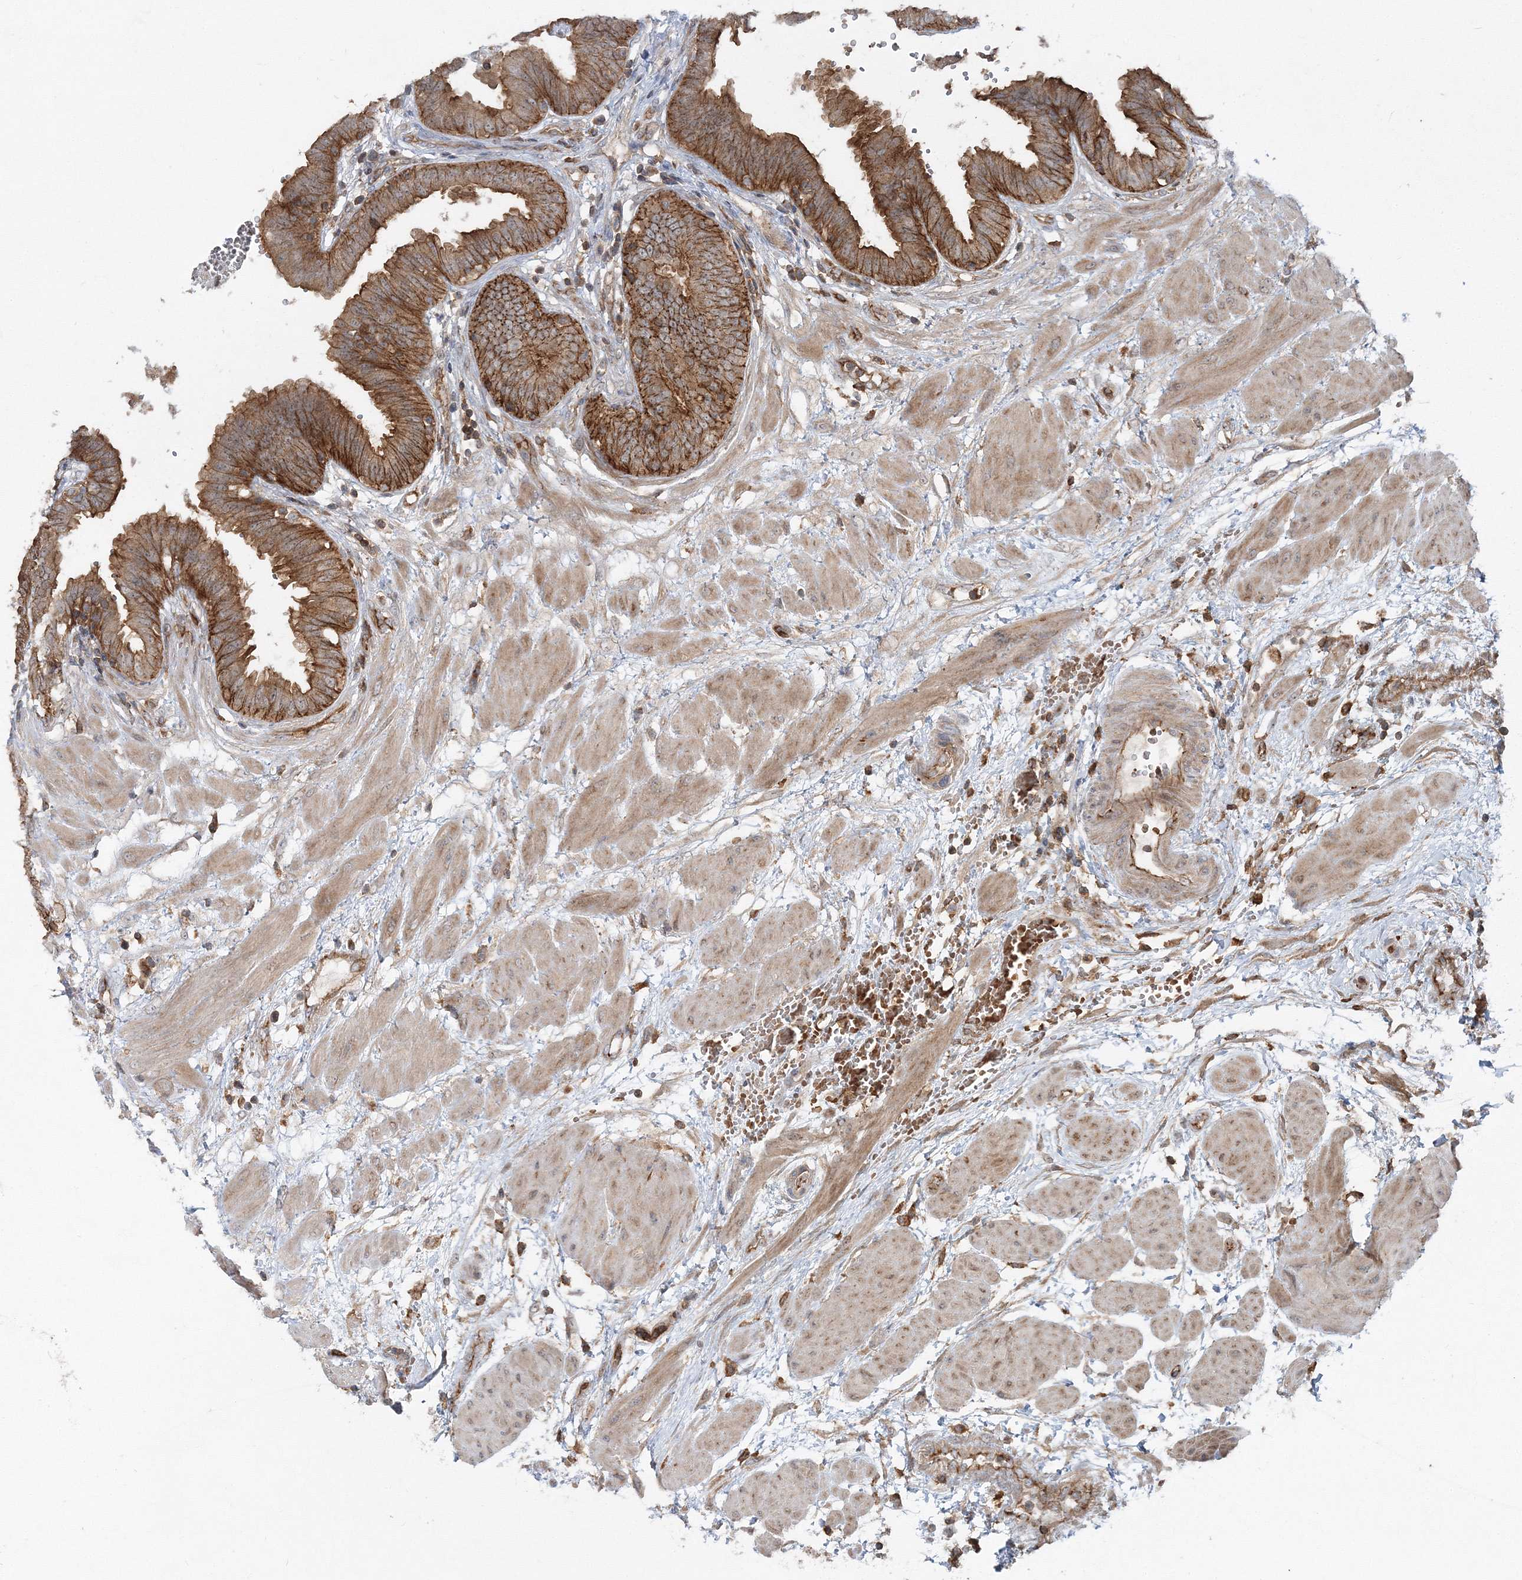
{"staining": {"intensity": "strong", "quantity": ">75%", "location": "cytoplasmic/membranous"}, "tissue": "fallopian tube", "cell_type": "Glandular cells", "image_type": "normal", "snomed": [{"axis": "morphology", "description": "Normal tissue, NOS"}, {"axis": "topography", "description": "Fallopian tube"}, {"axis": "topography", "description": "Placenta"}], "caption": "Glandular cells exhibit high levels of strong cytoplasmic/membranous staining in approximately >75% of cells in unremarkable fallopian tube.", "gene": "PCBD2", "patient": {"sex": "female", "age": 32}}